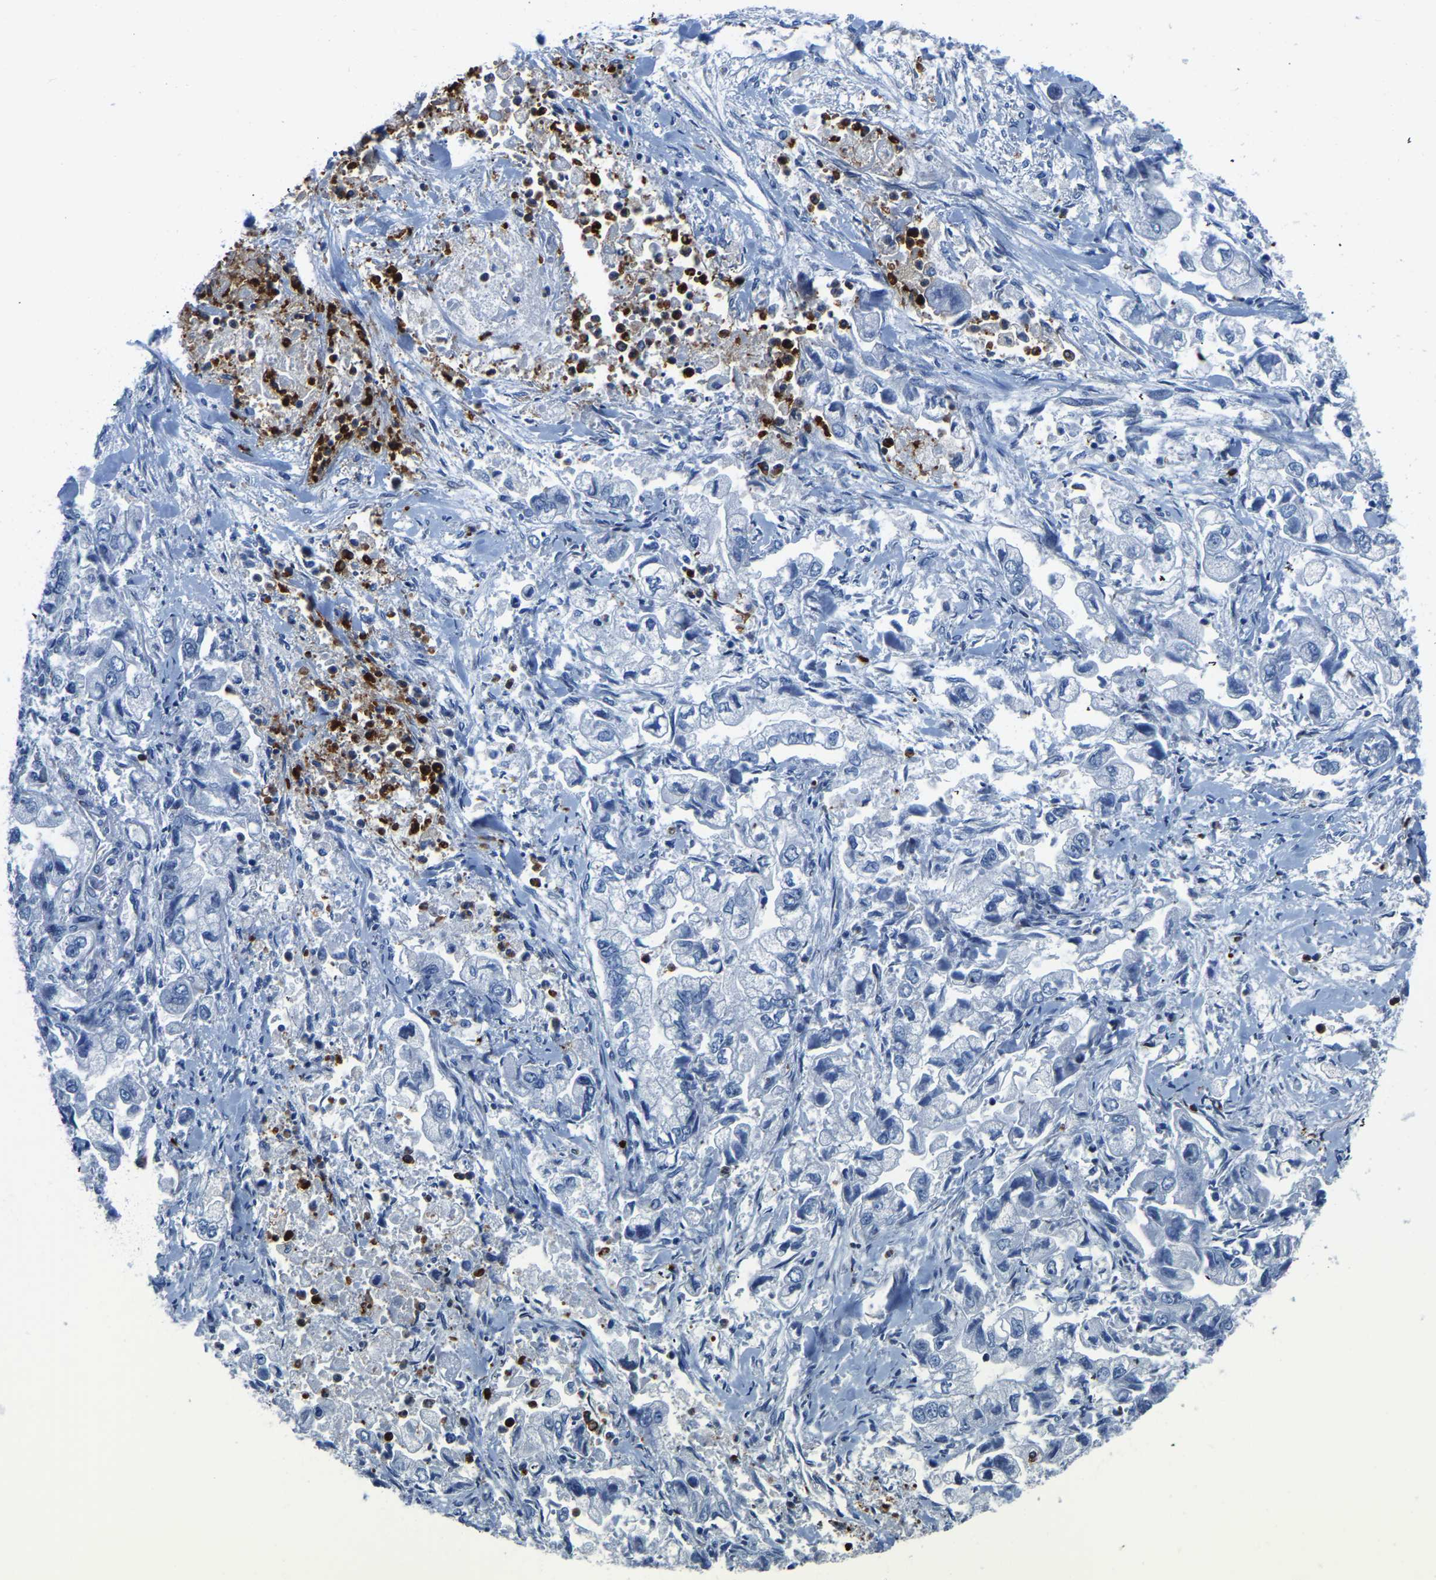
{"staining": {"intensity": "negative", "quantity": "none", "location": "none"}, "tissue": "stomach cancer", "cell_type": "Tumor cells", "image_type": "cancer", "snomed": [{"axis": "morphology", "description": "Normal tissue, NOS"}, {"axis": "morphology", "description": "Adenocarcinoma, NOS"}, {"axis": "topography", "description": "Stomach"}], "caption": "A micrograph of human stomach cancer is negative for staining in tumor cells.", "gene": "MS4A3", "patient": {"sex": "male", "age": 62}}